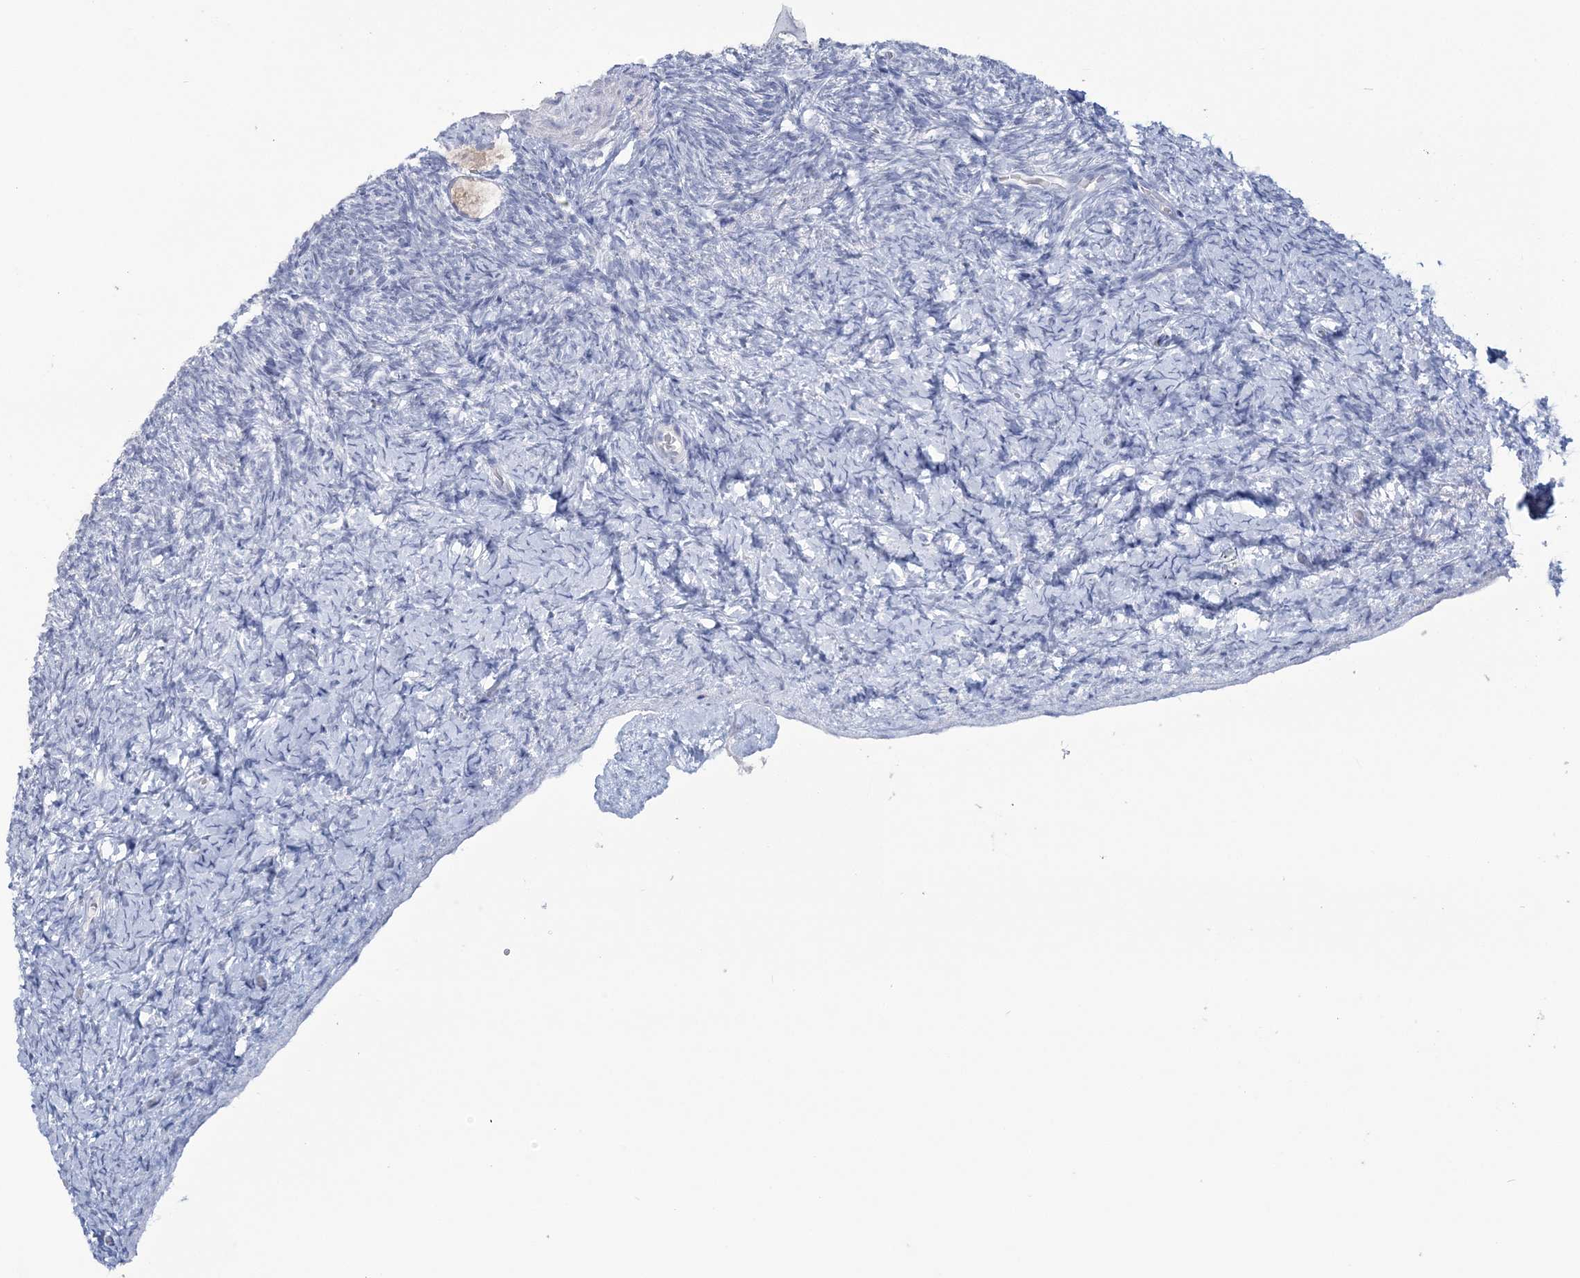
{"staining": {"intensity": "negative", "quantity": "none", "location": "none"}, "tissue": "ovary", "cell_type": "Follicle cells", "image_type": "normal", "snomed": [{"axis": "morphology", "description": "Normal tissue, NOS"}, {"axis": "topography", "description": "Ovary"}], "caption": "High power microscopy histopathology image of an immunohistochemistry histopathology image of normal ovary, revealing no significant expression in follicle cells. The staining was performed using DAB to visualize the protein expression in brown, while the nuclei were stained in blue with hematoxylin (Magnification: 20x).", "gene": "CYP3A4", "patient": {"sex": "female", "age": 34}}